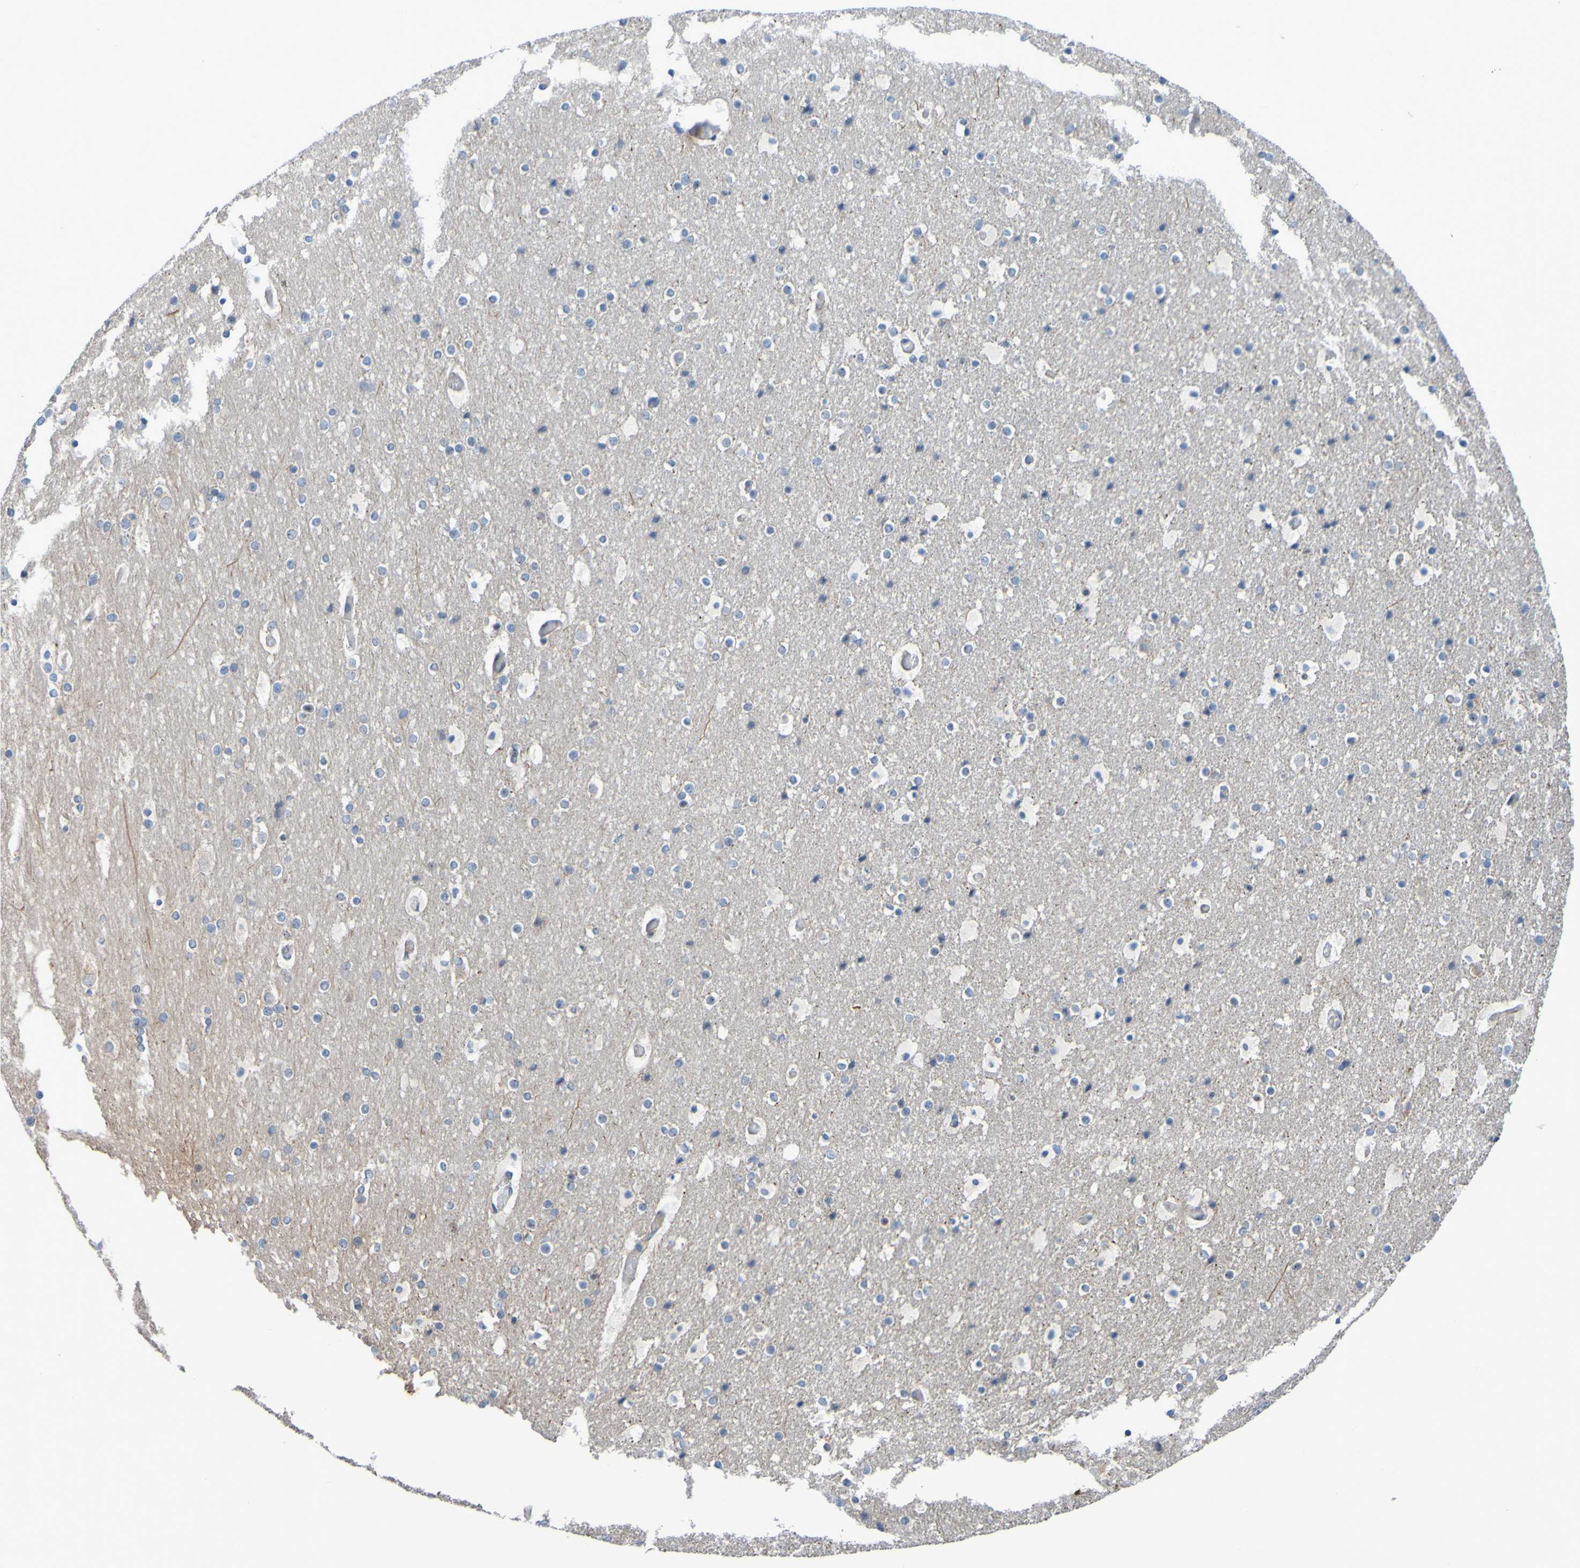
{"staining": {"intensity": "weak", "quantity": "25%-75%", "location": "cytoplasmic/membranous"}, "tissue": "cerebral cortex", "cell_type": "Endothelial cells", "image_type": "normal", "snomed": [{"axis": "morphology", "description": "Normal tissue, NOS"}, {"axis": "topography", "description": "Cerebral cortex"}], "caption": "Brown immunohistochemical staining in benign human cerebral cortex demonstrates weak cytoplasmic/membranous positivity in approximately 25%-75% of endothelial cells. The staining was performed using DAB, with brown indicating positive protein expression. Nuclei are stained blue with hematoxylin.", "gene": "NPRL3", "patient": {"sex": "male", "age": 57}}